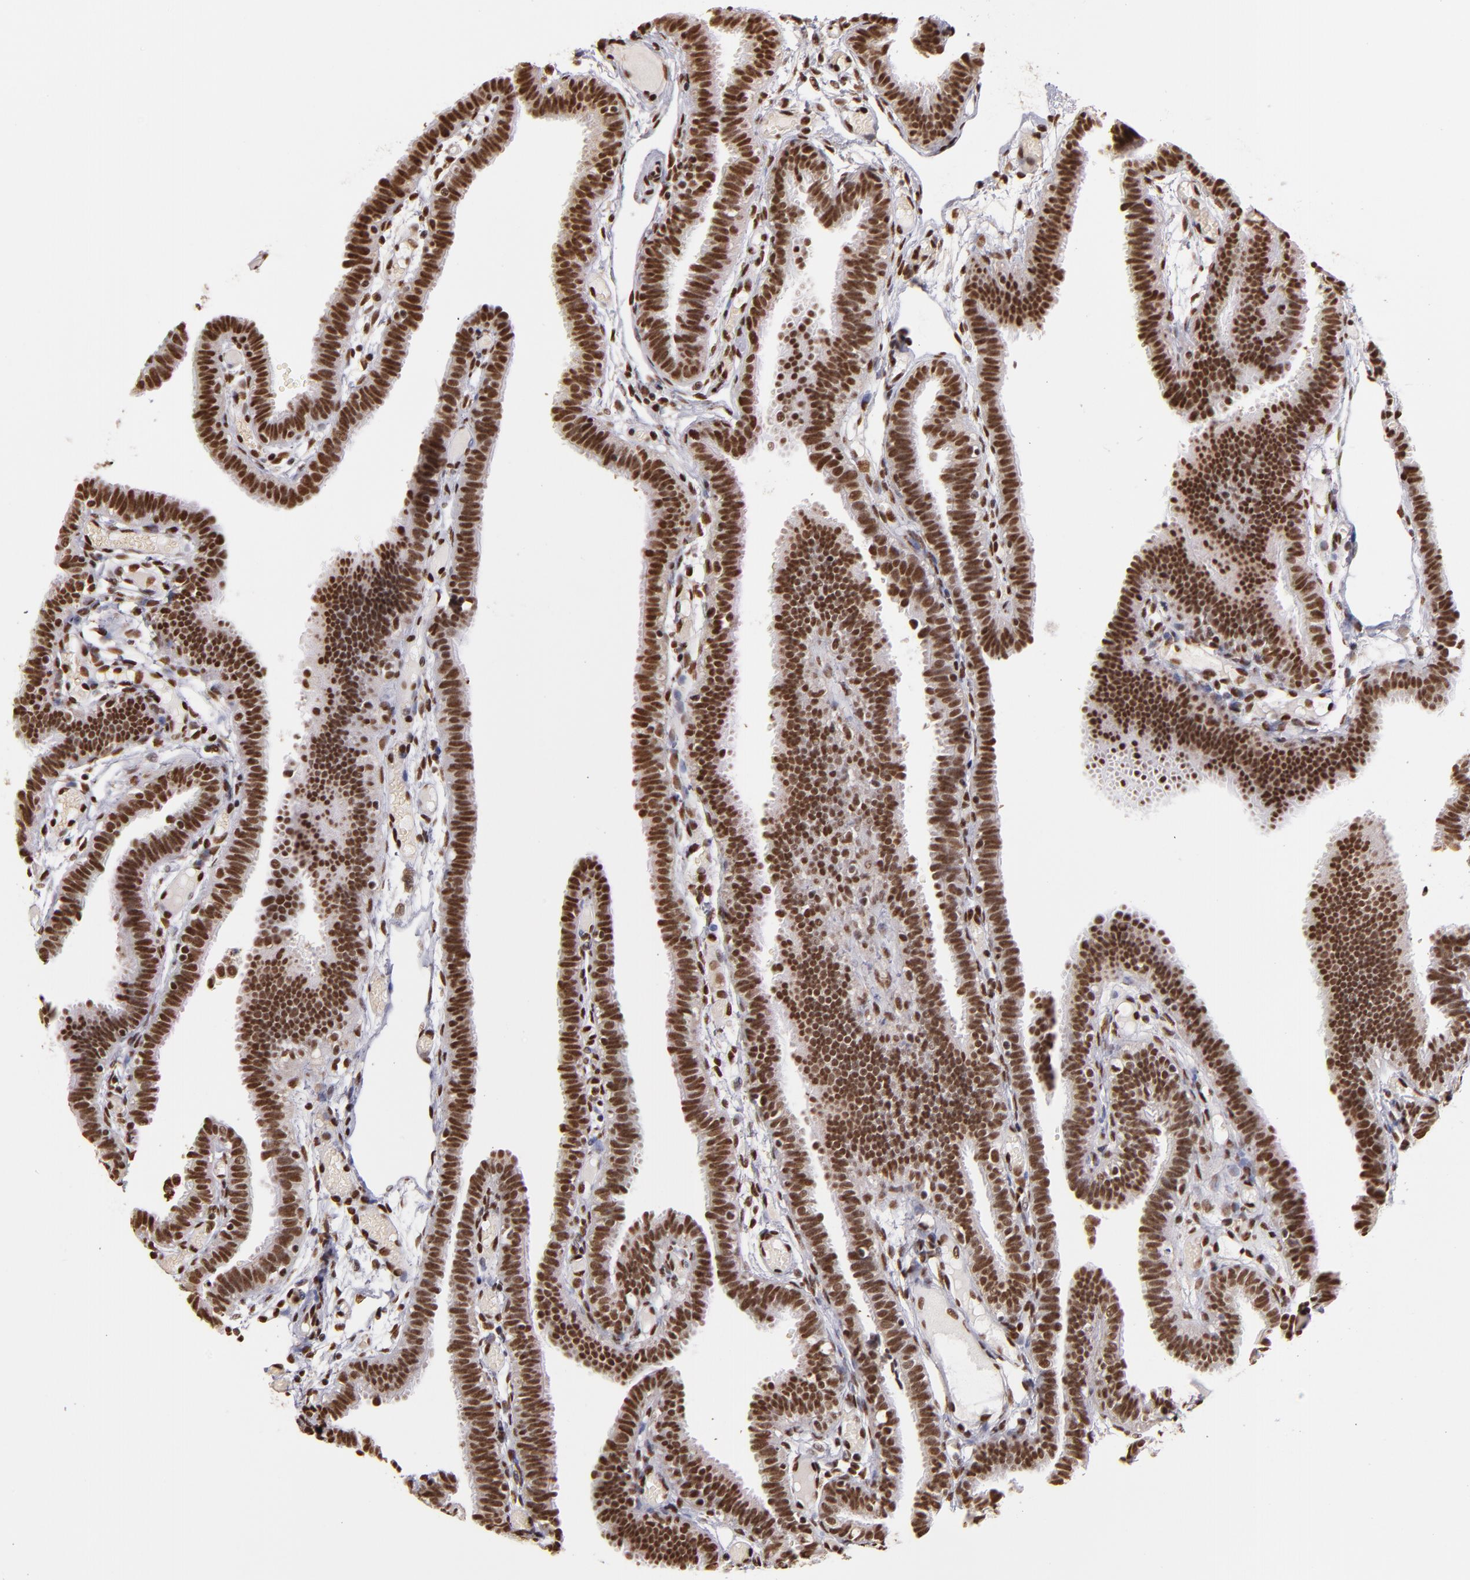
{"staining": {"intensity": "moderate", "quantity": ">75%", "location": "nuclear"}, "tissue": "fallopian tube", "cell_type": "Glandular cells", "image_type": "normal", "snomed": [{"axis": "morphology", "description": "Normal tissue, NOS"}, {"axis": "topography", "description": "Fallopian tube"}], "caption": "The immunohistochemical stain shows moderate nuclear expression in glandular cells of unremarkable fallopian tube.", "gene": "SP1", "patient": {"sex": "female", "age": 29}}